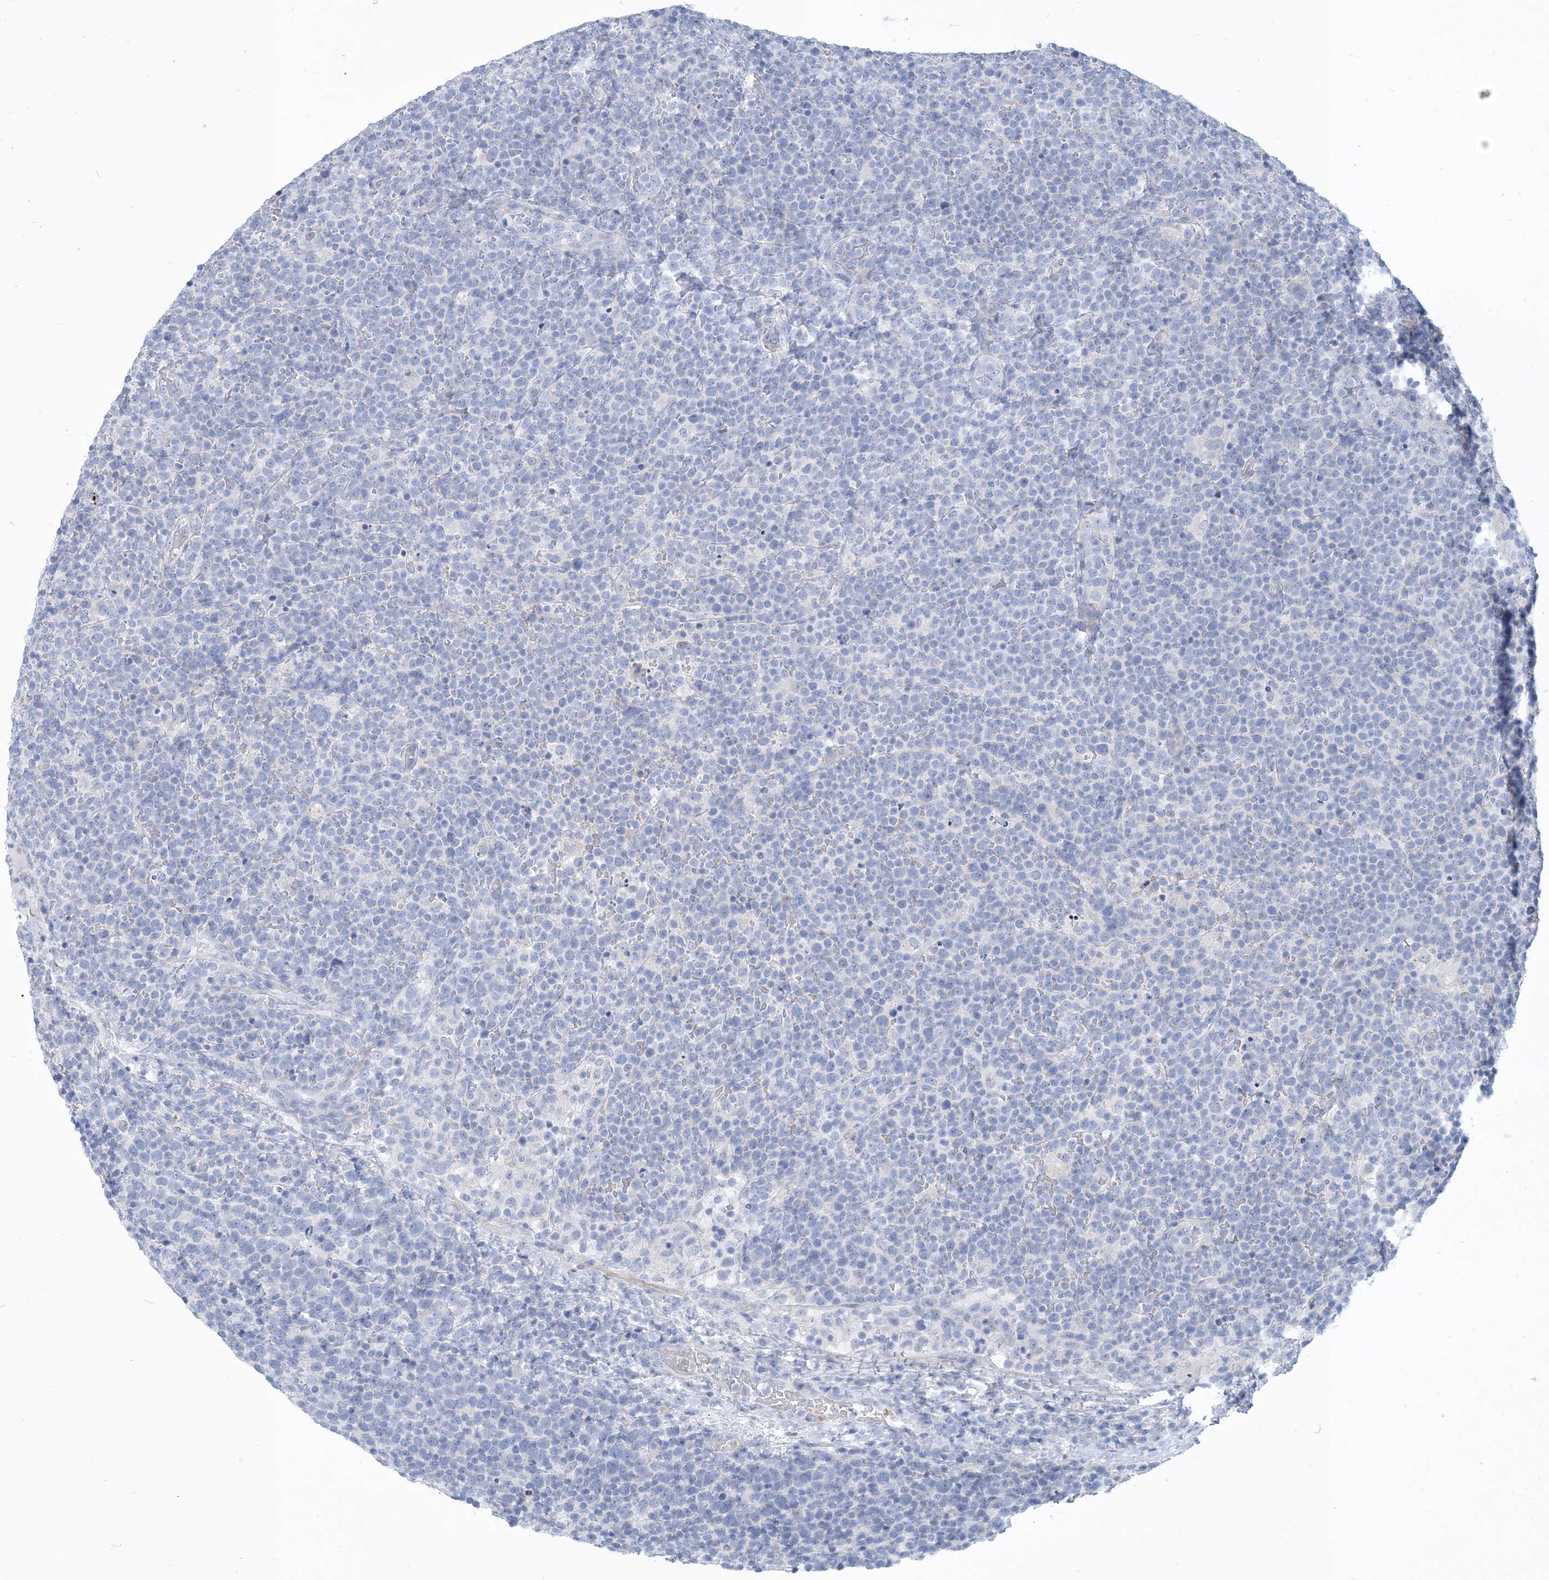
{"staining": {"intensity": "negative", "quantity": "none", "location": "none"}, "tissue": "lymphoma", "cell_type": "Tumor cells", "image_type": "cancer", "snomed": [{"axis": "morphology", "description": "Malignant lymphoma, non-Hodgkin's type, High grade"}, {"axis": "topography", "description": "Lymph node"}], "caption": "Immunohistochemistry (IHC) micrograph of neoplastic tissue: lymphoma stained with DAB (3,3'-diaminobenzidine) exhibits no significant protein staining in tumor cells.", "gene": "MOXD1", "patient": {"sex": "male", "age": 61}}